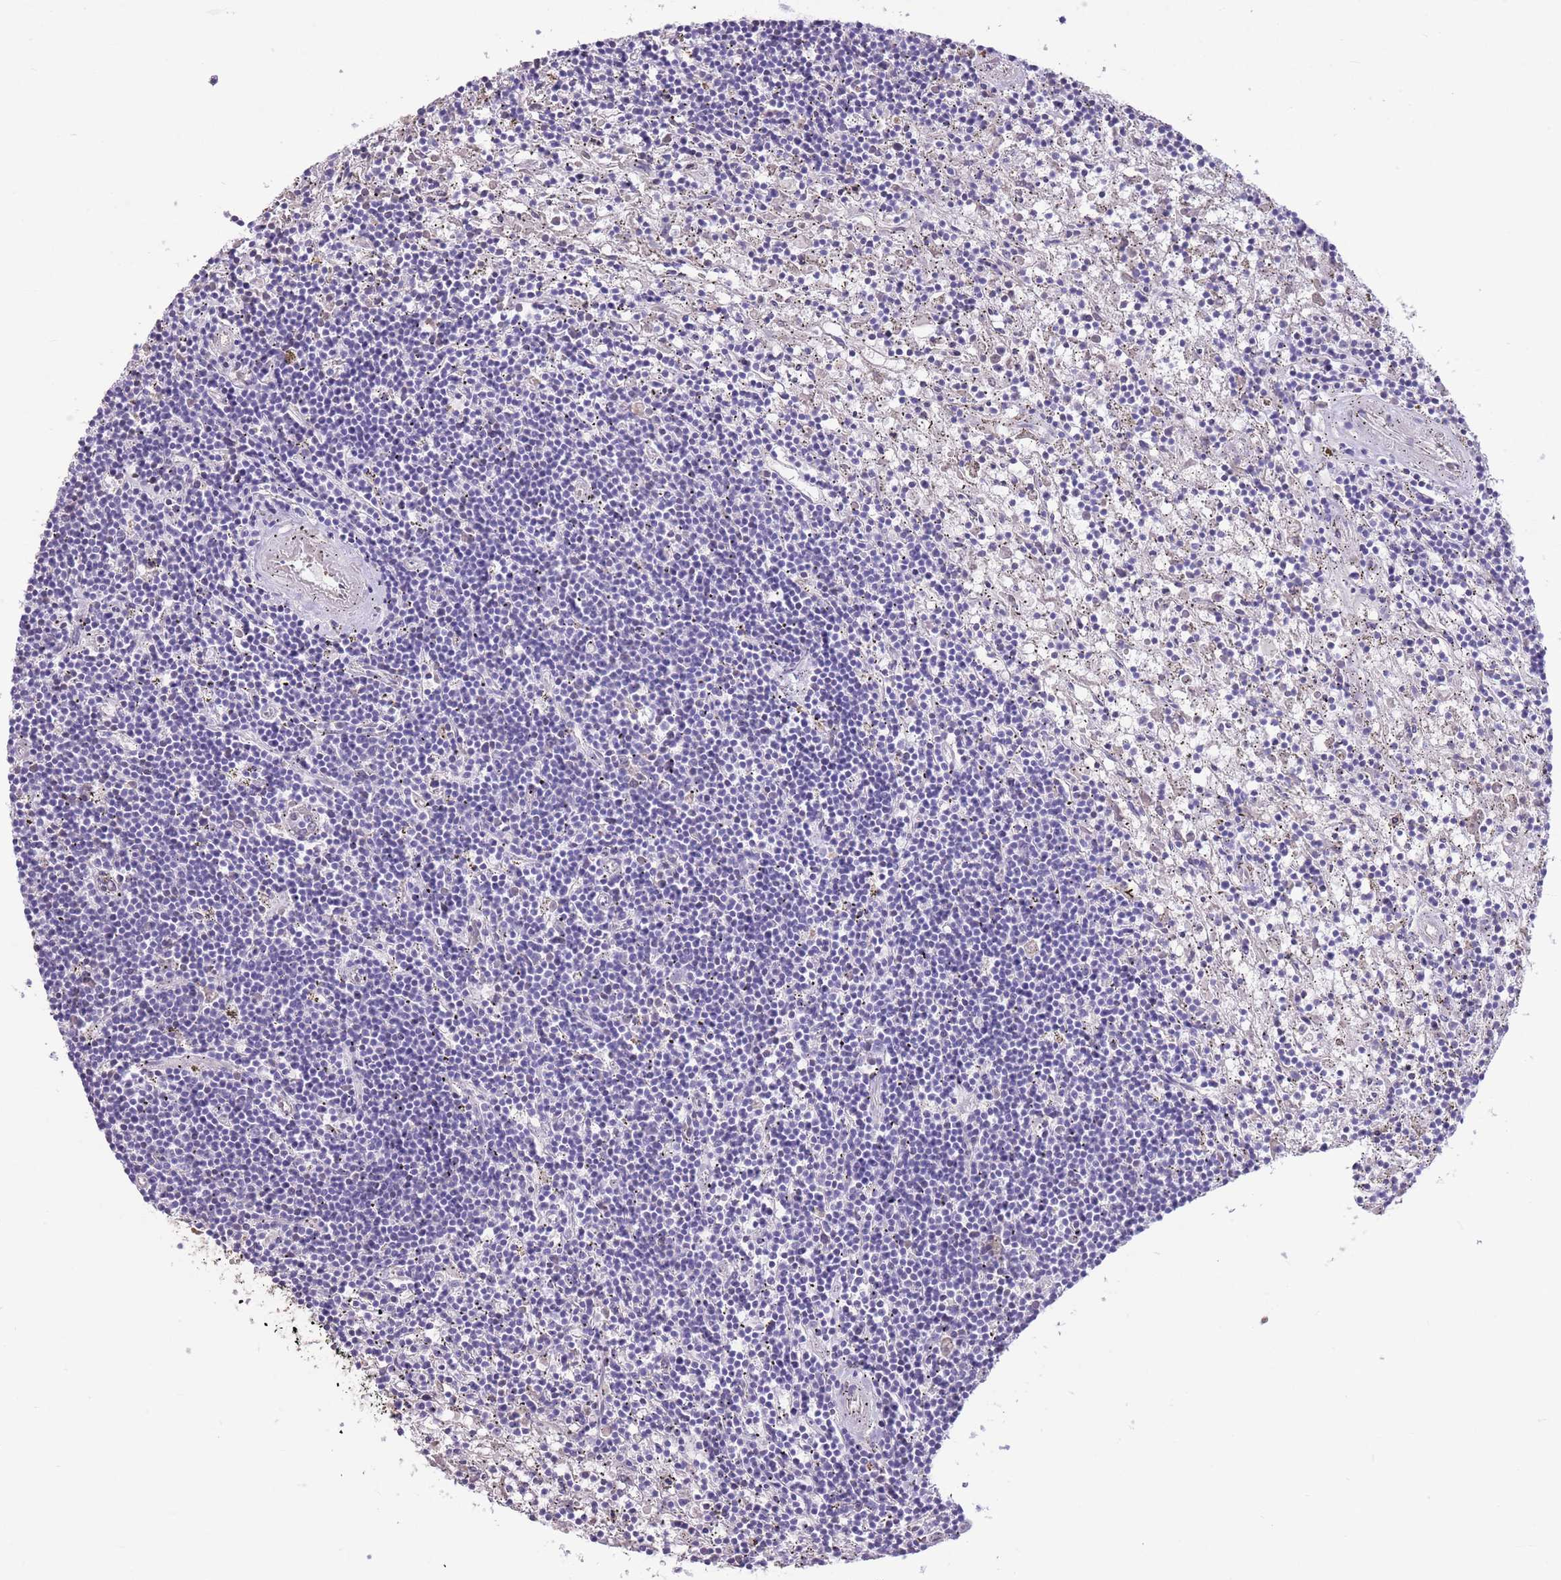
{"staining": {"intensity": "negative", "quantity": "none", "location": "none"}, "tissue": "lymphoma", "cell_type": "Tumor cells", "image_type": "cancer", "snomed": [{"axis": "morphology", "description": "Malignant lymphoma, non-Hodgkin's type, Low grade"}, {"axis": "topography", "description": "Spleen"}], "caption": "Immunohistochemistry photomicrograph of neoplastic tissue: malignant lymphoma, non-Hodgkin's type (low-grade) stained with DAB reveals no significant protein staining in tumor cells.", "gene": "WDR70", "patient": {"sex": "male", "age": 76}}